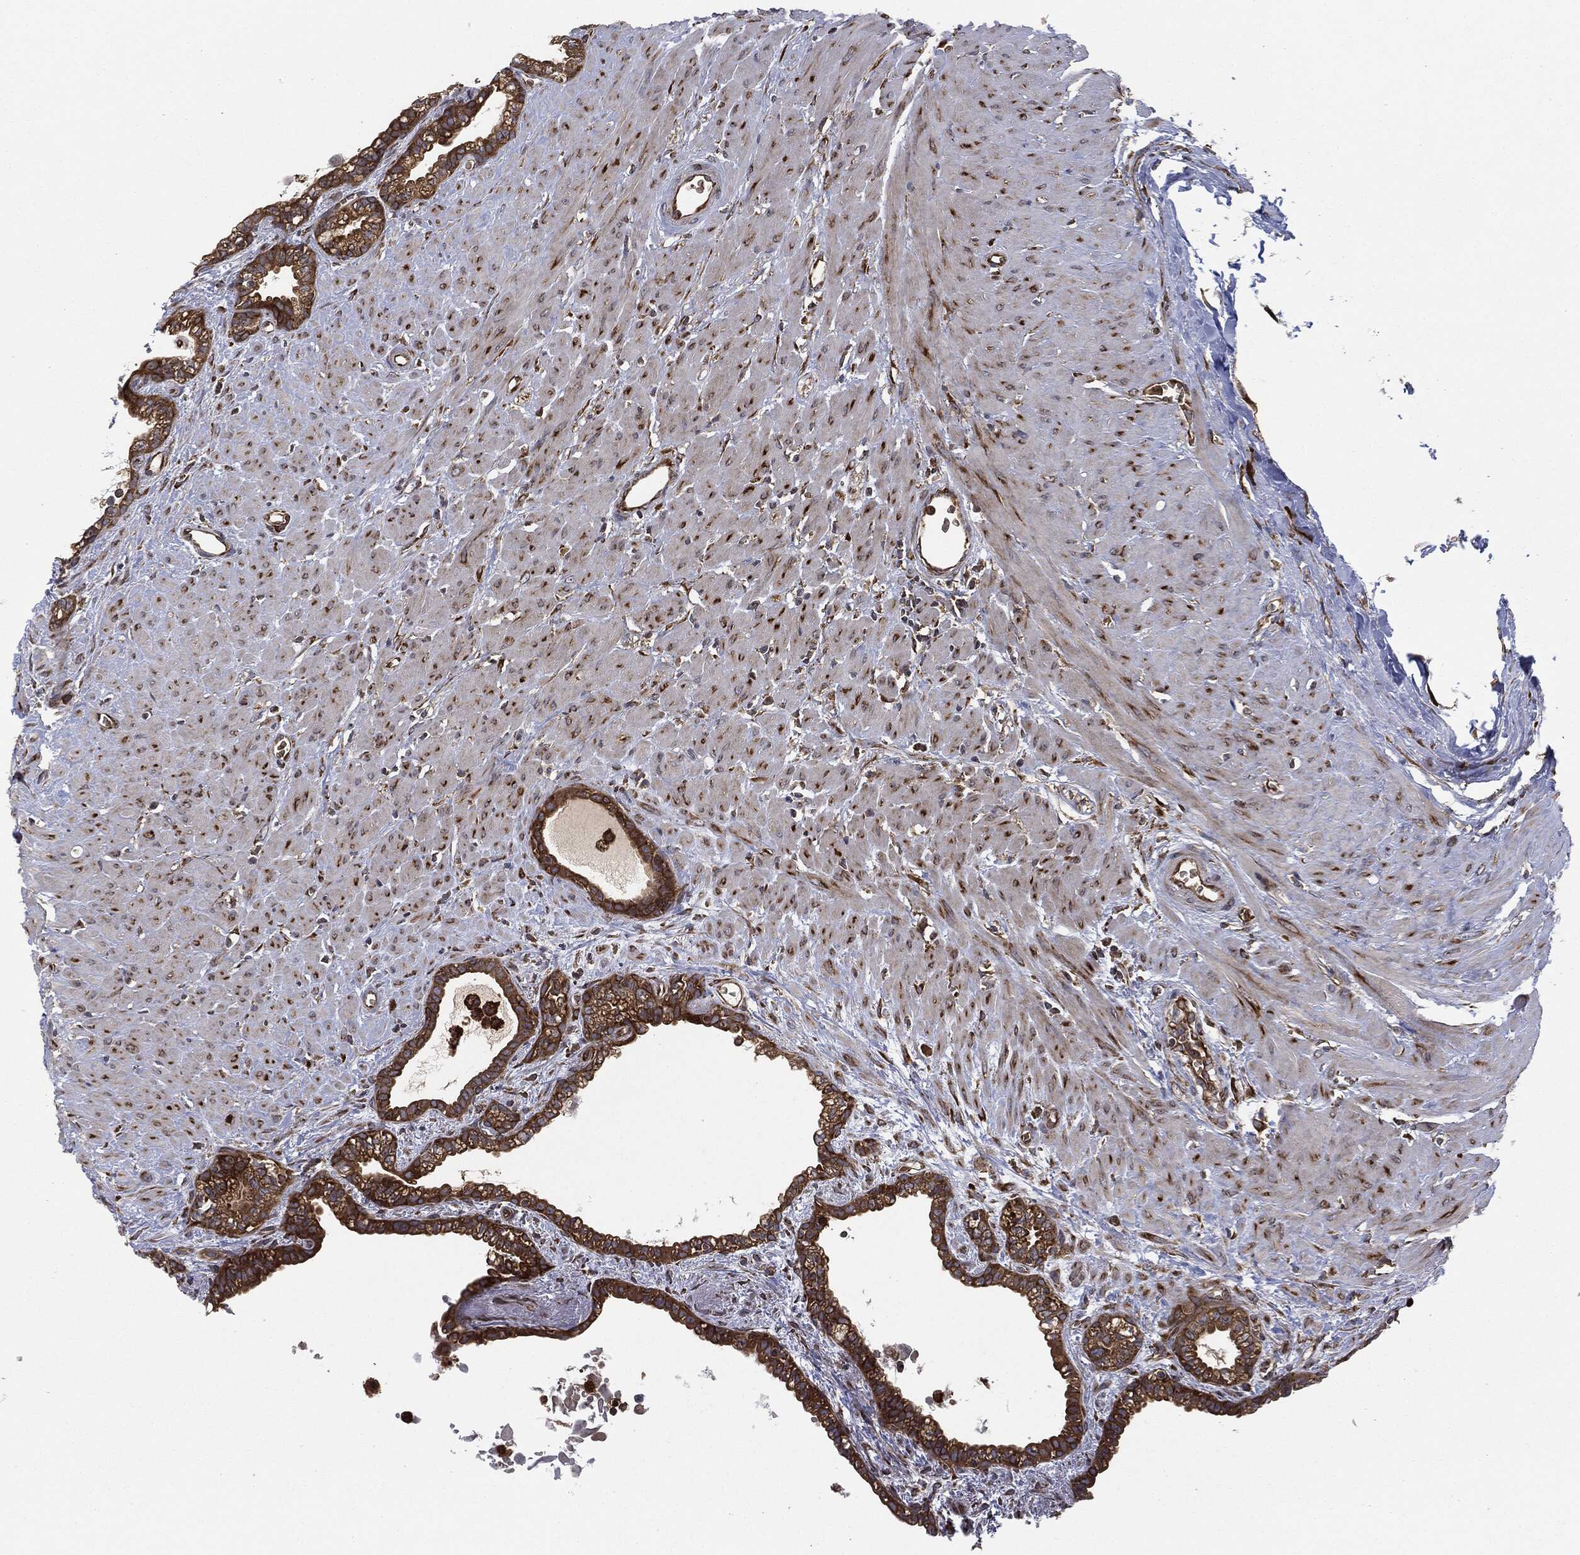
{"staining": {"intensity": "strong", "quantity": ">75%", "location": "cytoplasmic/membranous"}, "tissue": "seminal vesicle", "cell_type": "Glandular cells", "image_type": "normal", "snomed": [{"axis": "morphology", "description": "Normal tissue, NOS"}, {"axis": "morphology", "description": "Urothelial carcinoma, NOS"}, {"axis": "topography", "description": "Urinary bladder"}, {"axis": "topography", "description": "Seminal veicle"}], "caption": "Protein expression analysis of benign human seminal vesicle reveals strong cytoplasmic/membranous positivity in approximately >75% of glandular cells. The staining is performed using DAB (3,3'-diaminobenzidine) brown chromogen to label protein expression. The nuclei are counter-stained blue using hematoxylin.", "gene": "EIF2AK2", "patient": {"sex": "male", "age": 76}}